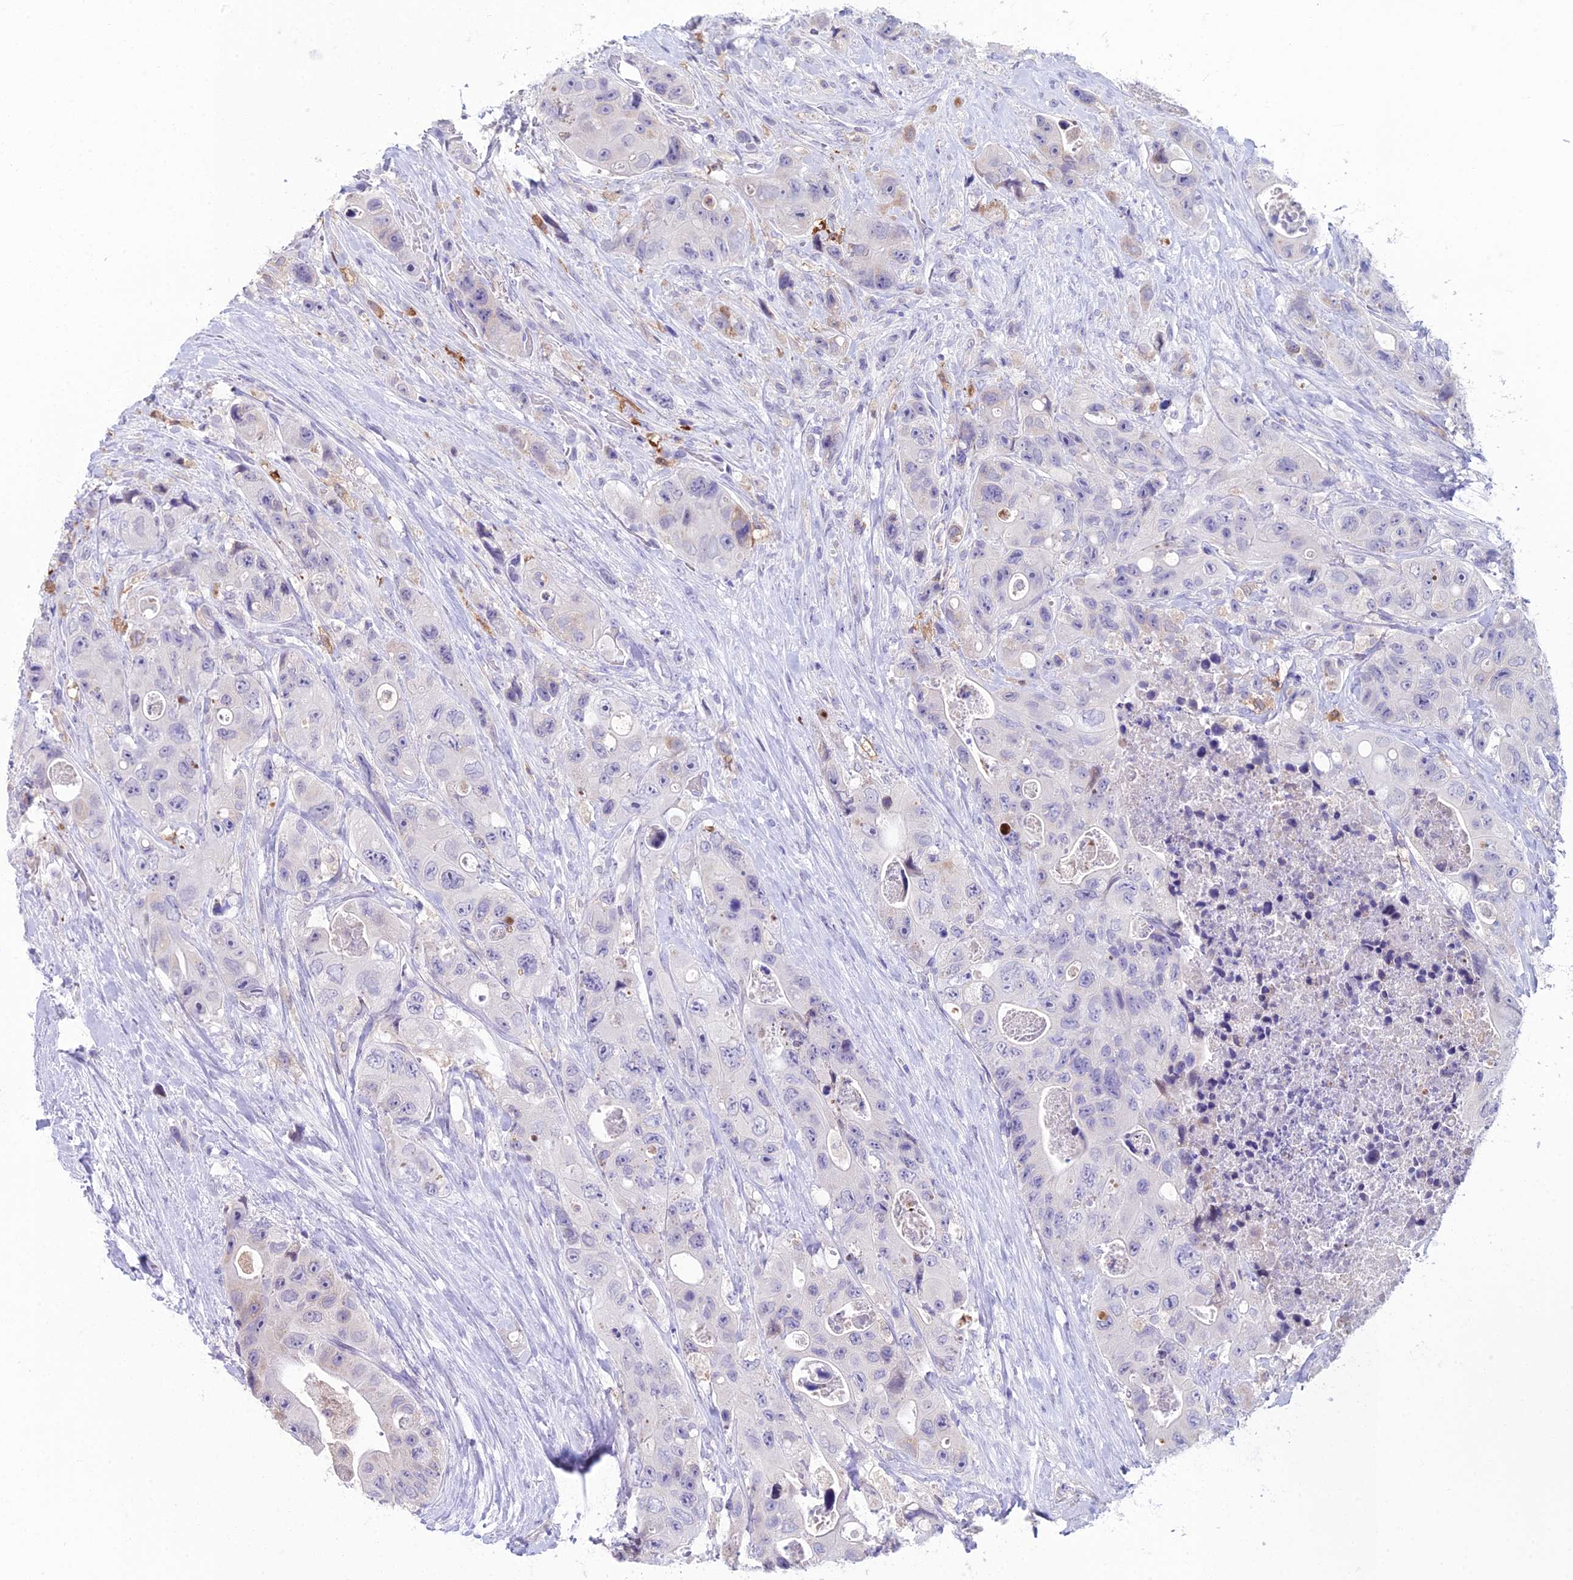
{"staining": {"intensity": "negative", "quantity": "none", "location": "none"}, "tissue": "colorectal cancer", "cell_type": "Tumor cells", "image_type": "cancer", "snomed": [{"axis": "morphology", "description": "Adenocarcinoma, NOS"}, {"axis": "topography", "description": "Colon"}], "caption": "Immunohistochemical staining of colorectal cancer (adenocarcinoma) exhibits no significant staining in tumor cells.", "gene": "CC2D2A", "patient": {"sex": "female", "age": 46}}